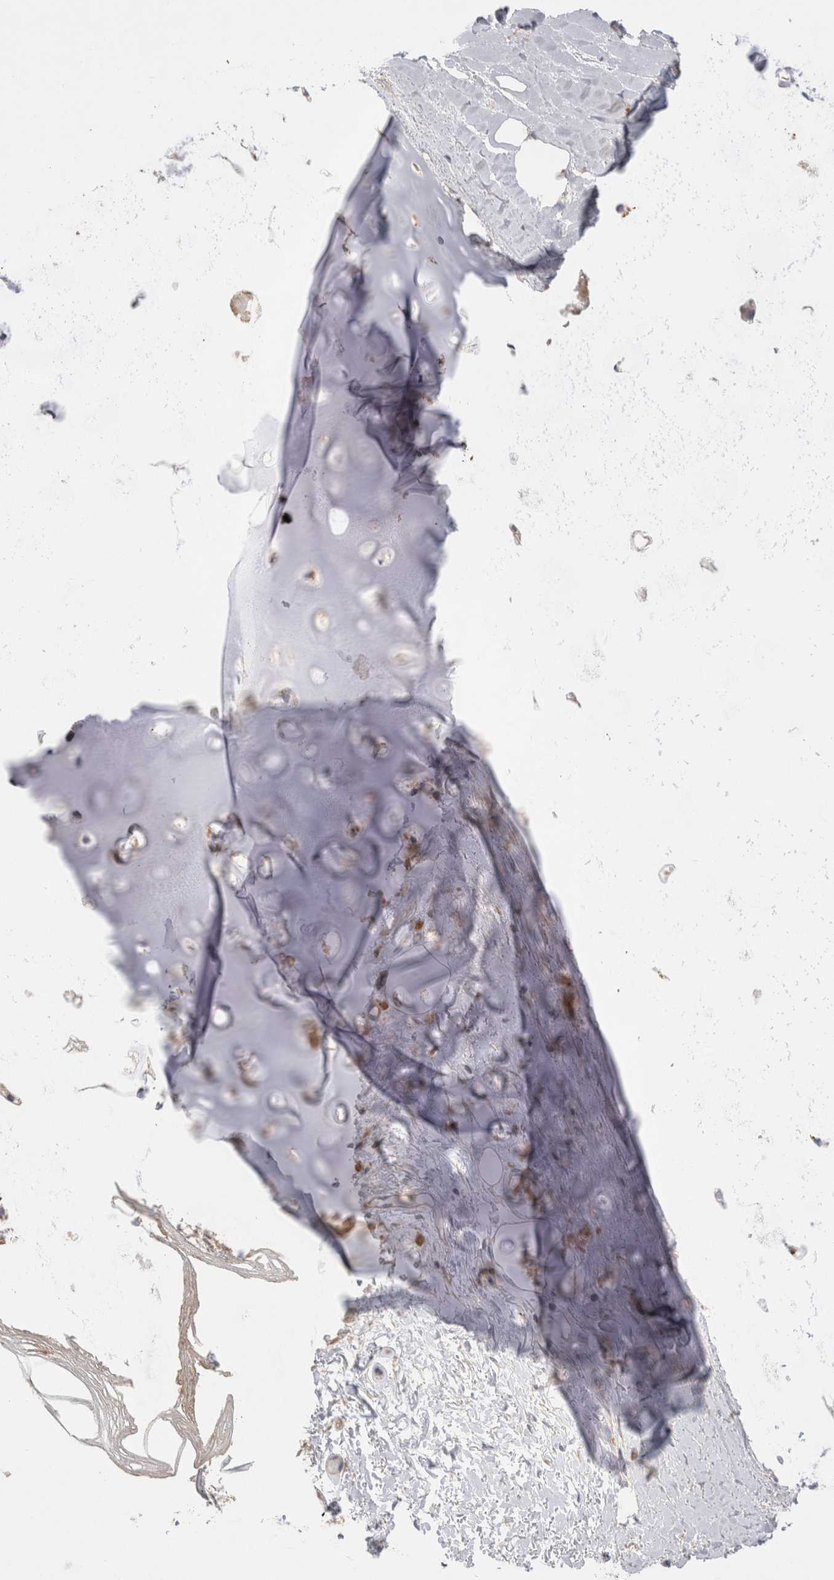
{"staining": {"intensity": "moderate", "quantity": "25%-75%", "location": "cytoplasmic/membranous"}, "tissue": "adipose tissue", "cell_type": "Adipocytes", "image_type": "normal", "snomed": [{"axis": "morphology", "description": "Normal tissue, NOS"}, {"axis": "topography", "description": "Bronchus"}], "caption": "This micrograph reveals immunohistochemistry staining of normal adipose tissue, with medium moderate cytoplasmic/membranous staining in about 25%-75% of adipocytes.", "gene": "CHMP6", "patient": {"sex": "male", "age": 66}}